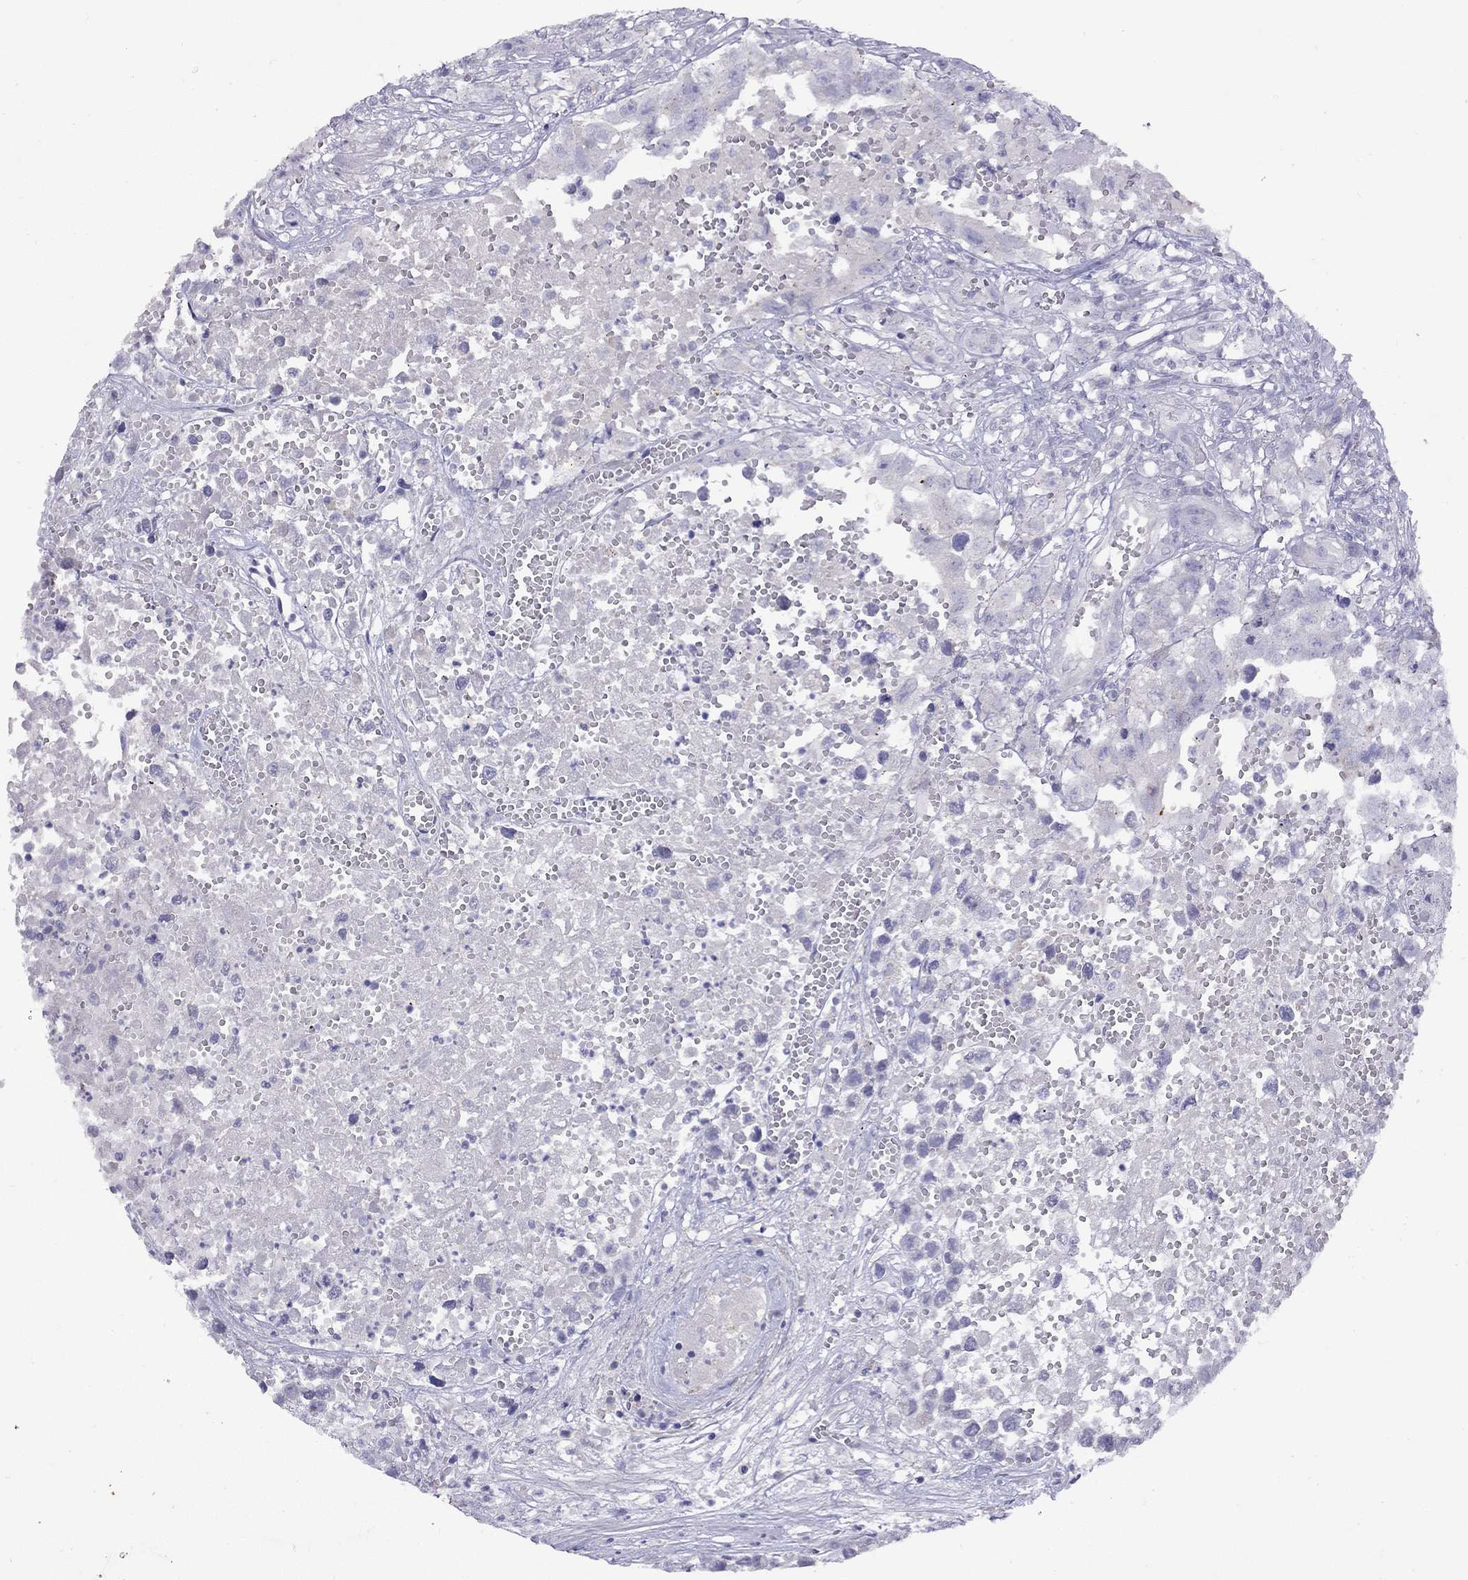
{"staining": {"intensity": "negative", "quantity": "none", "location": "none"}, "tissue": "testis cancer", "cell_type": "Tumor cells", "image_type": "cancer", "snomed": [{"axis": "morphology", "description": "Seminoma, NOS"}, {"axis": "morphology", "description": "Carcinoma, Embryonal, NOS"}, {"axis": "topography", "description": "Testis"}], "caption": "Immunohistochemistry photomicrograph of neoplastic tissue: human testis cancer (seminoma) stained with DAB exhibits no significant protein positivity in tumor cells. (DAB (3,3'-diaminobenzidine) immunohistochemistry visualized using brightfield microscopy, high magnification).", "gene": "CPNE4", "patient": {"sex": "male", "age": 22}}